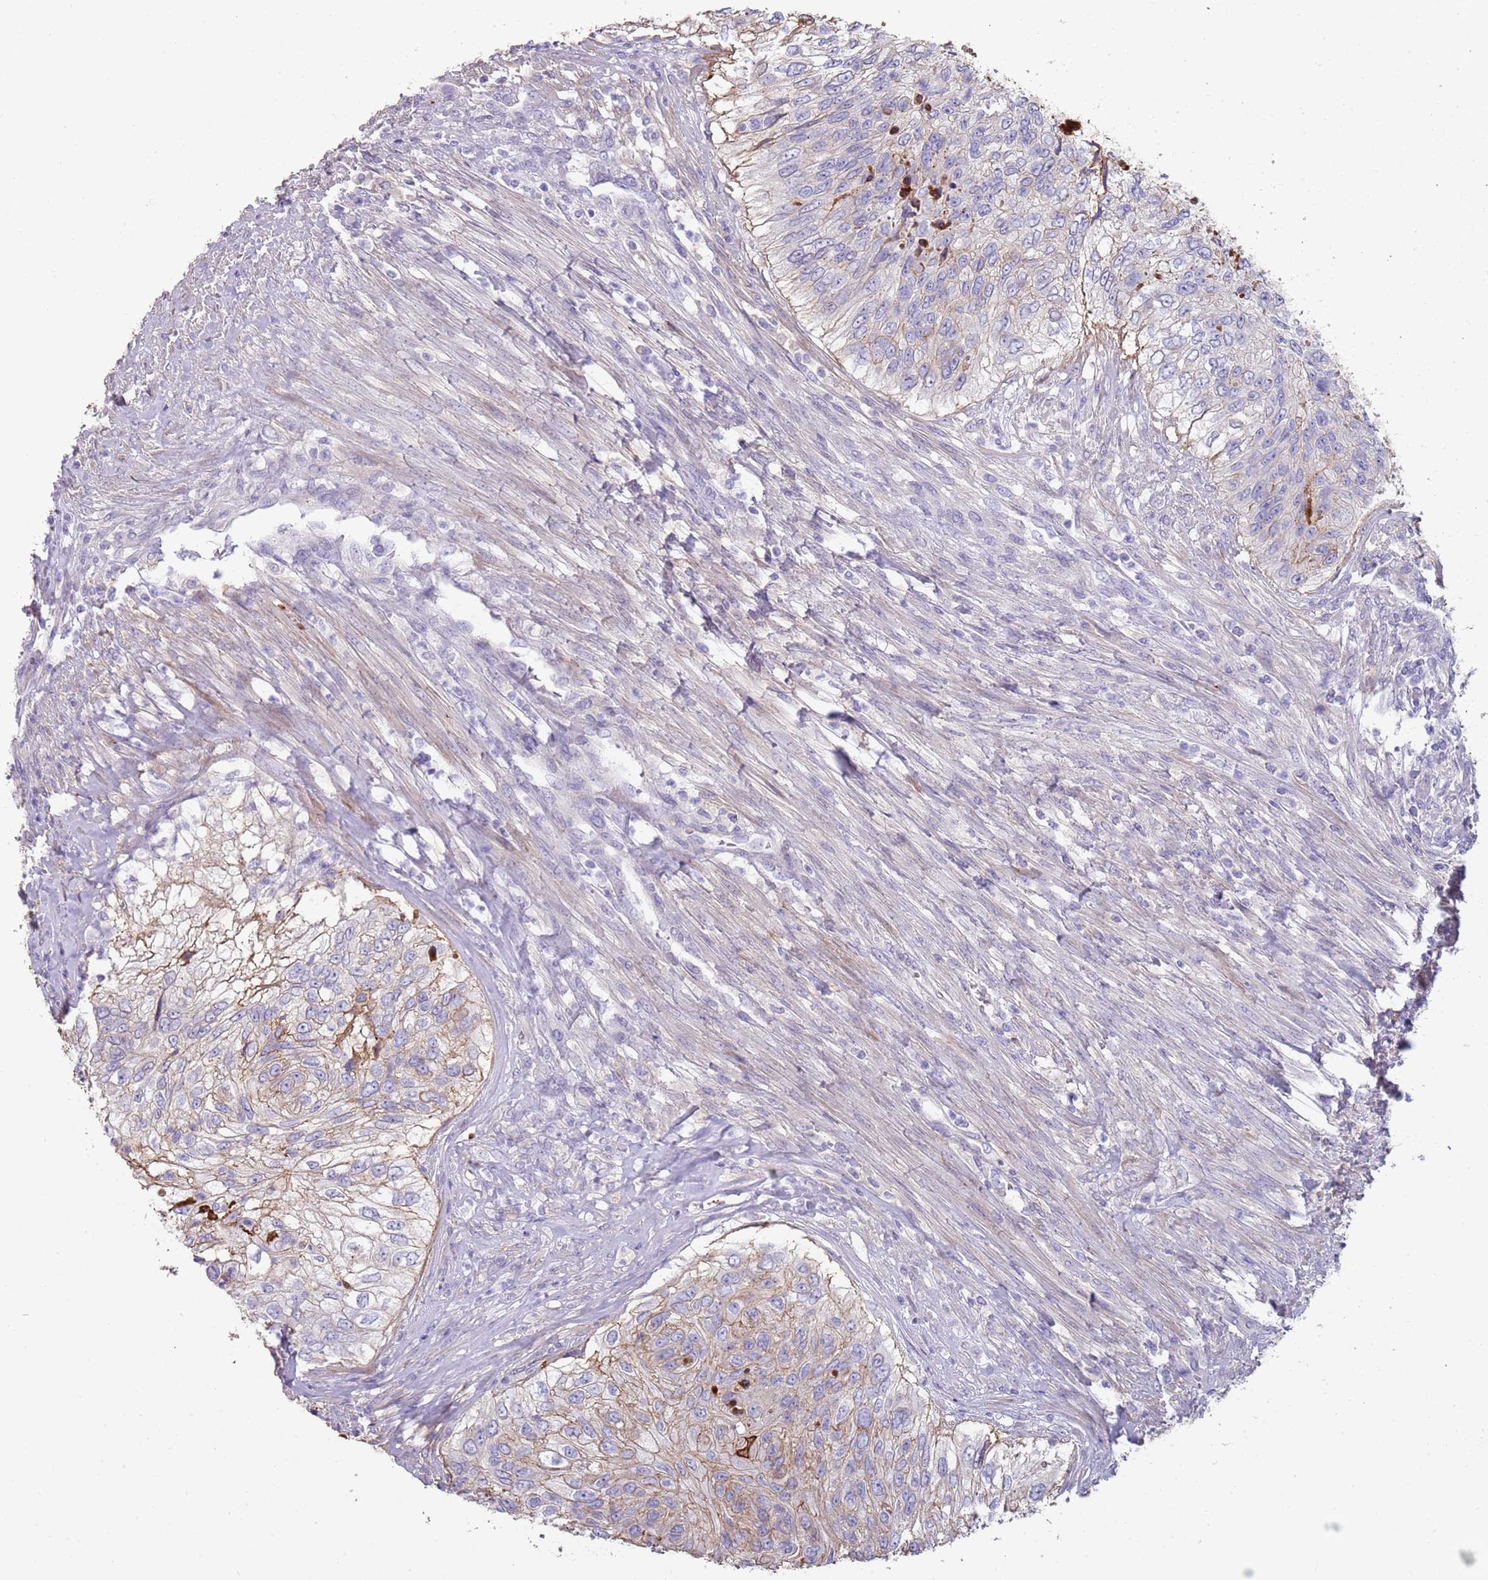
{"staining": {"intensity": "weak", "quantity": "25%-75%", "location": "cytoplasmic/membranous"}, "tissue": "urothelial cancer", "cell_type": "Tumor cells", "image_type": "cancer", "snomed": [{"axis": "morphology", "description": "Urothelial carcinoma, High grade"}, {"axis": "topography", "description": "Urinary bladder"}], "caption": "This photomicrograph demonstrates IHC staining of human high-grade urothelial carcinoma, with low weak cytoplasmic/membranous staining in approximately 25%-75% of tumor cells.", "gene": "NBPF3", "patient": {"sex": "female", "age": 60}}